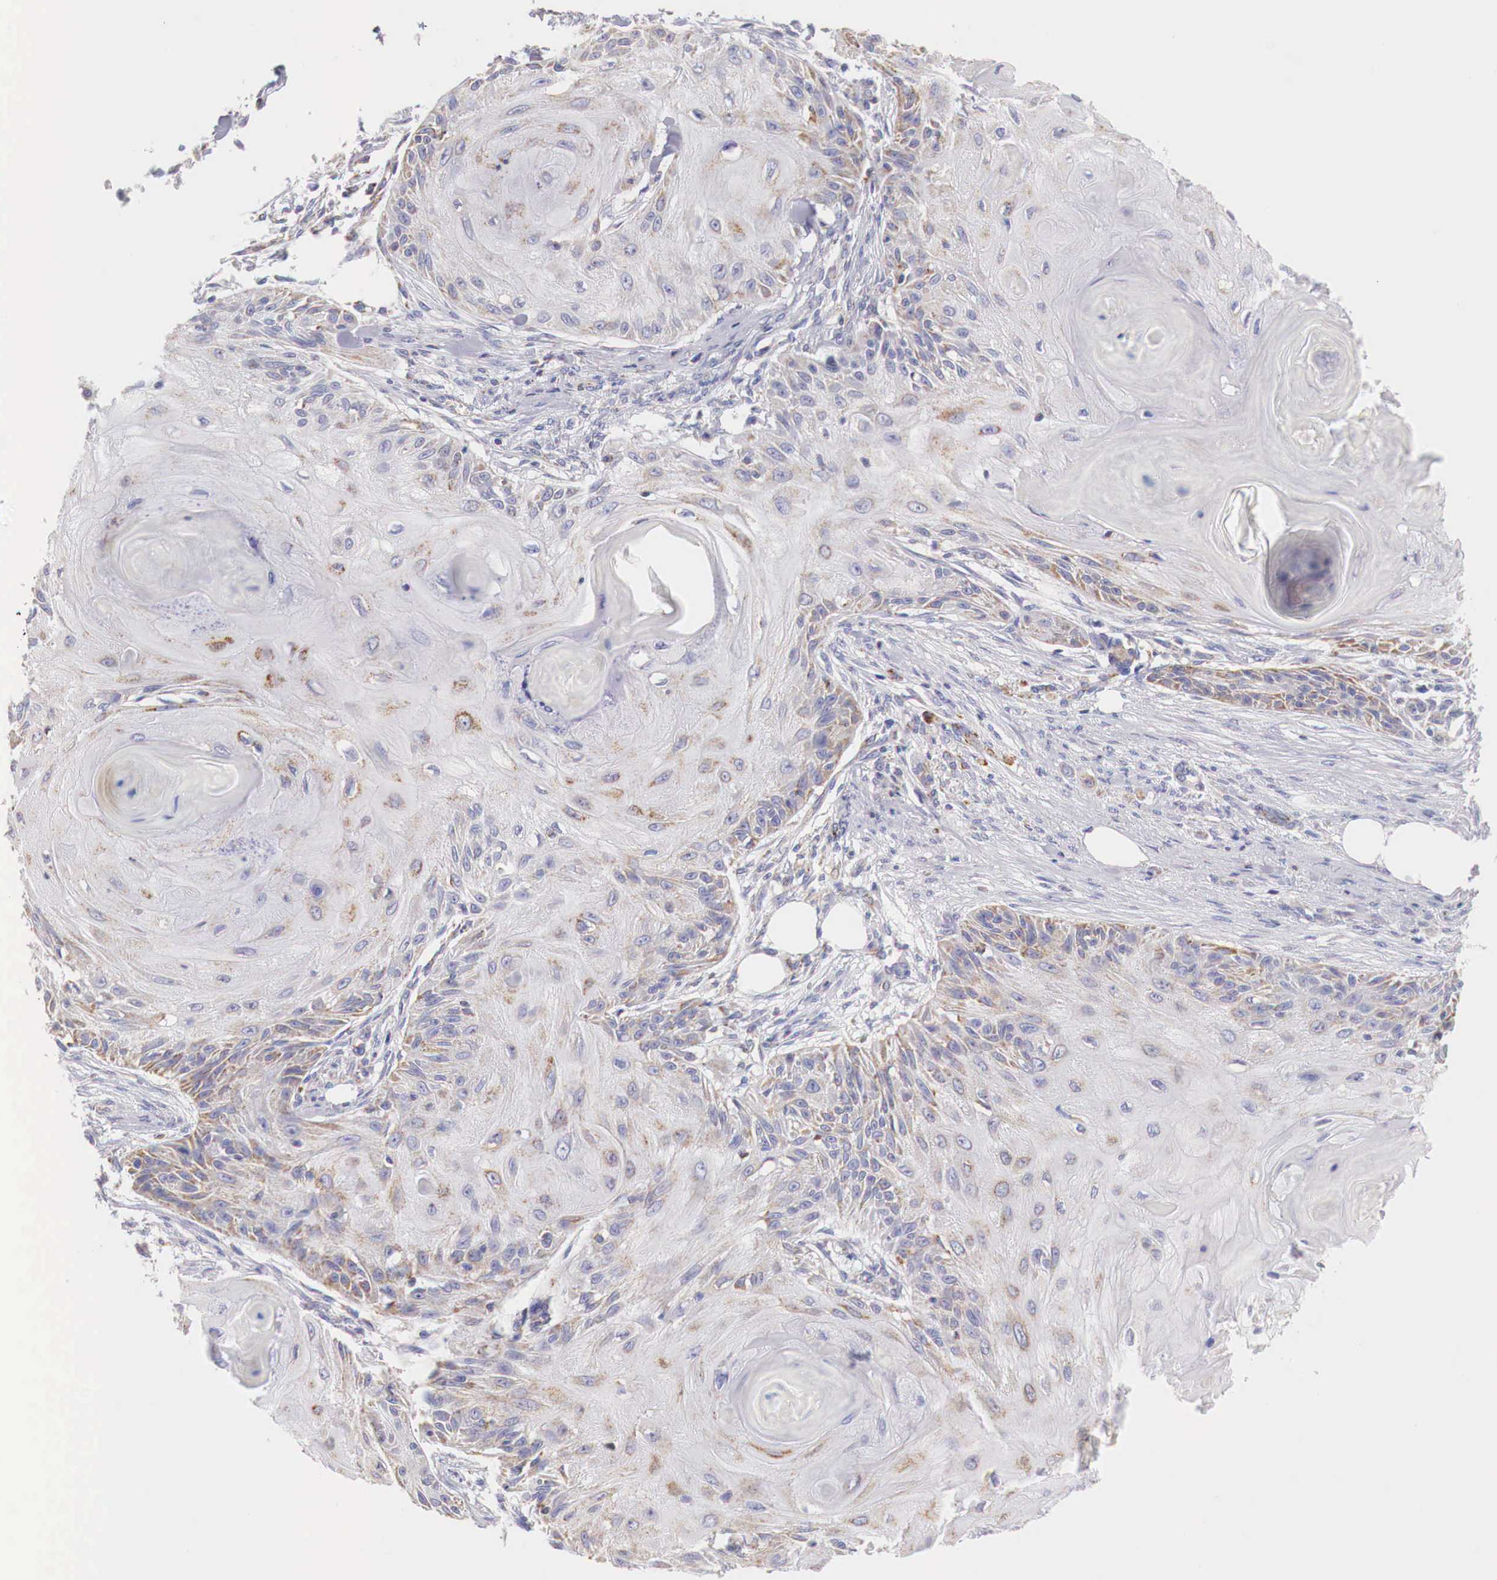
{"staining": {"intensity": "moderate", "quantity": "<25%", "location": "cytoplasmic/membranous"}, "tissue": "skin cancer", "cell_type": "Tumor cells", "image_type": "cancer", "snomed": [{"axis": "morphology", "description": "Squamous cell carcinoma, NOS"}, {"axis": "topography", "description": "Skin"}], "caption": "Protein expression analysis of human skin cancer (squamous cell carcinoma) reveals moderate cytoplasmic/membranous expression in about <25% of tumor cells. Ihc stains the protein in brown and the nuclei are stained blue.", "gene": "IDH3G", "patient": {"sex": "female", "age": 88}}